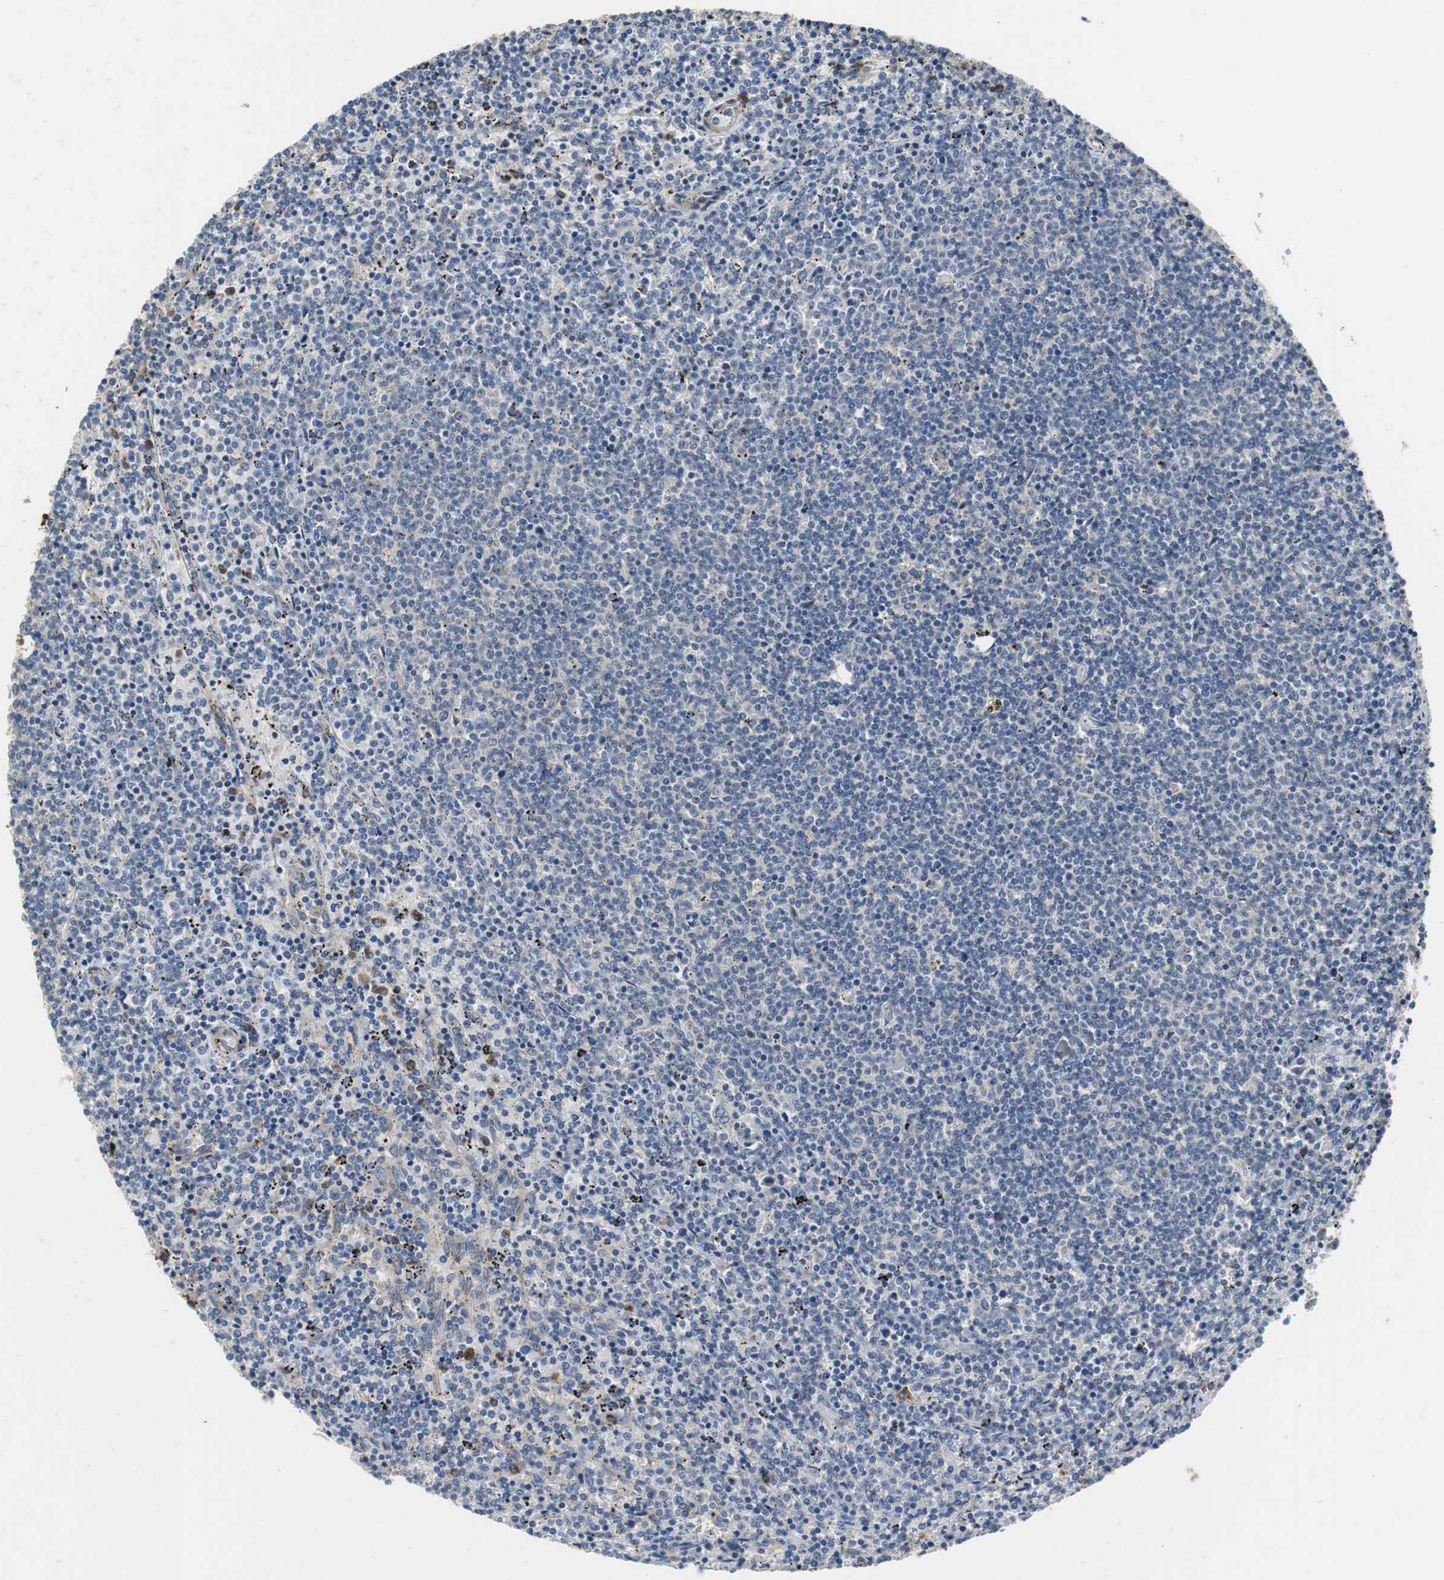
{"staining": {"intensity": "negative", "quantity": "none", "location": "none"}, "tissue": "lymphoma", "cell_type": "Tumor cells", "image_type": "cancer", "snomed": [{"axis": "morphology", "description": "Malignant lymphoma, non-Hodgkin's type, Low grade"}, {"axis": "topography", "description": "Spleen"}], "caption": "Immunohistochemical staining of low-grade malignant lymphoma, non-Hodgkin's type exhibits no significant expression in tumor cells. Brightfield microscopy of immunohistochemistry stained with DAB (3,3'-diaminobenzidine) (brown) and hematoxylin (blue), captured at high magnification.", "gene": "SORT1", "patient": {"sex": "female", "age": 50}}